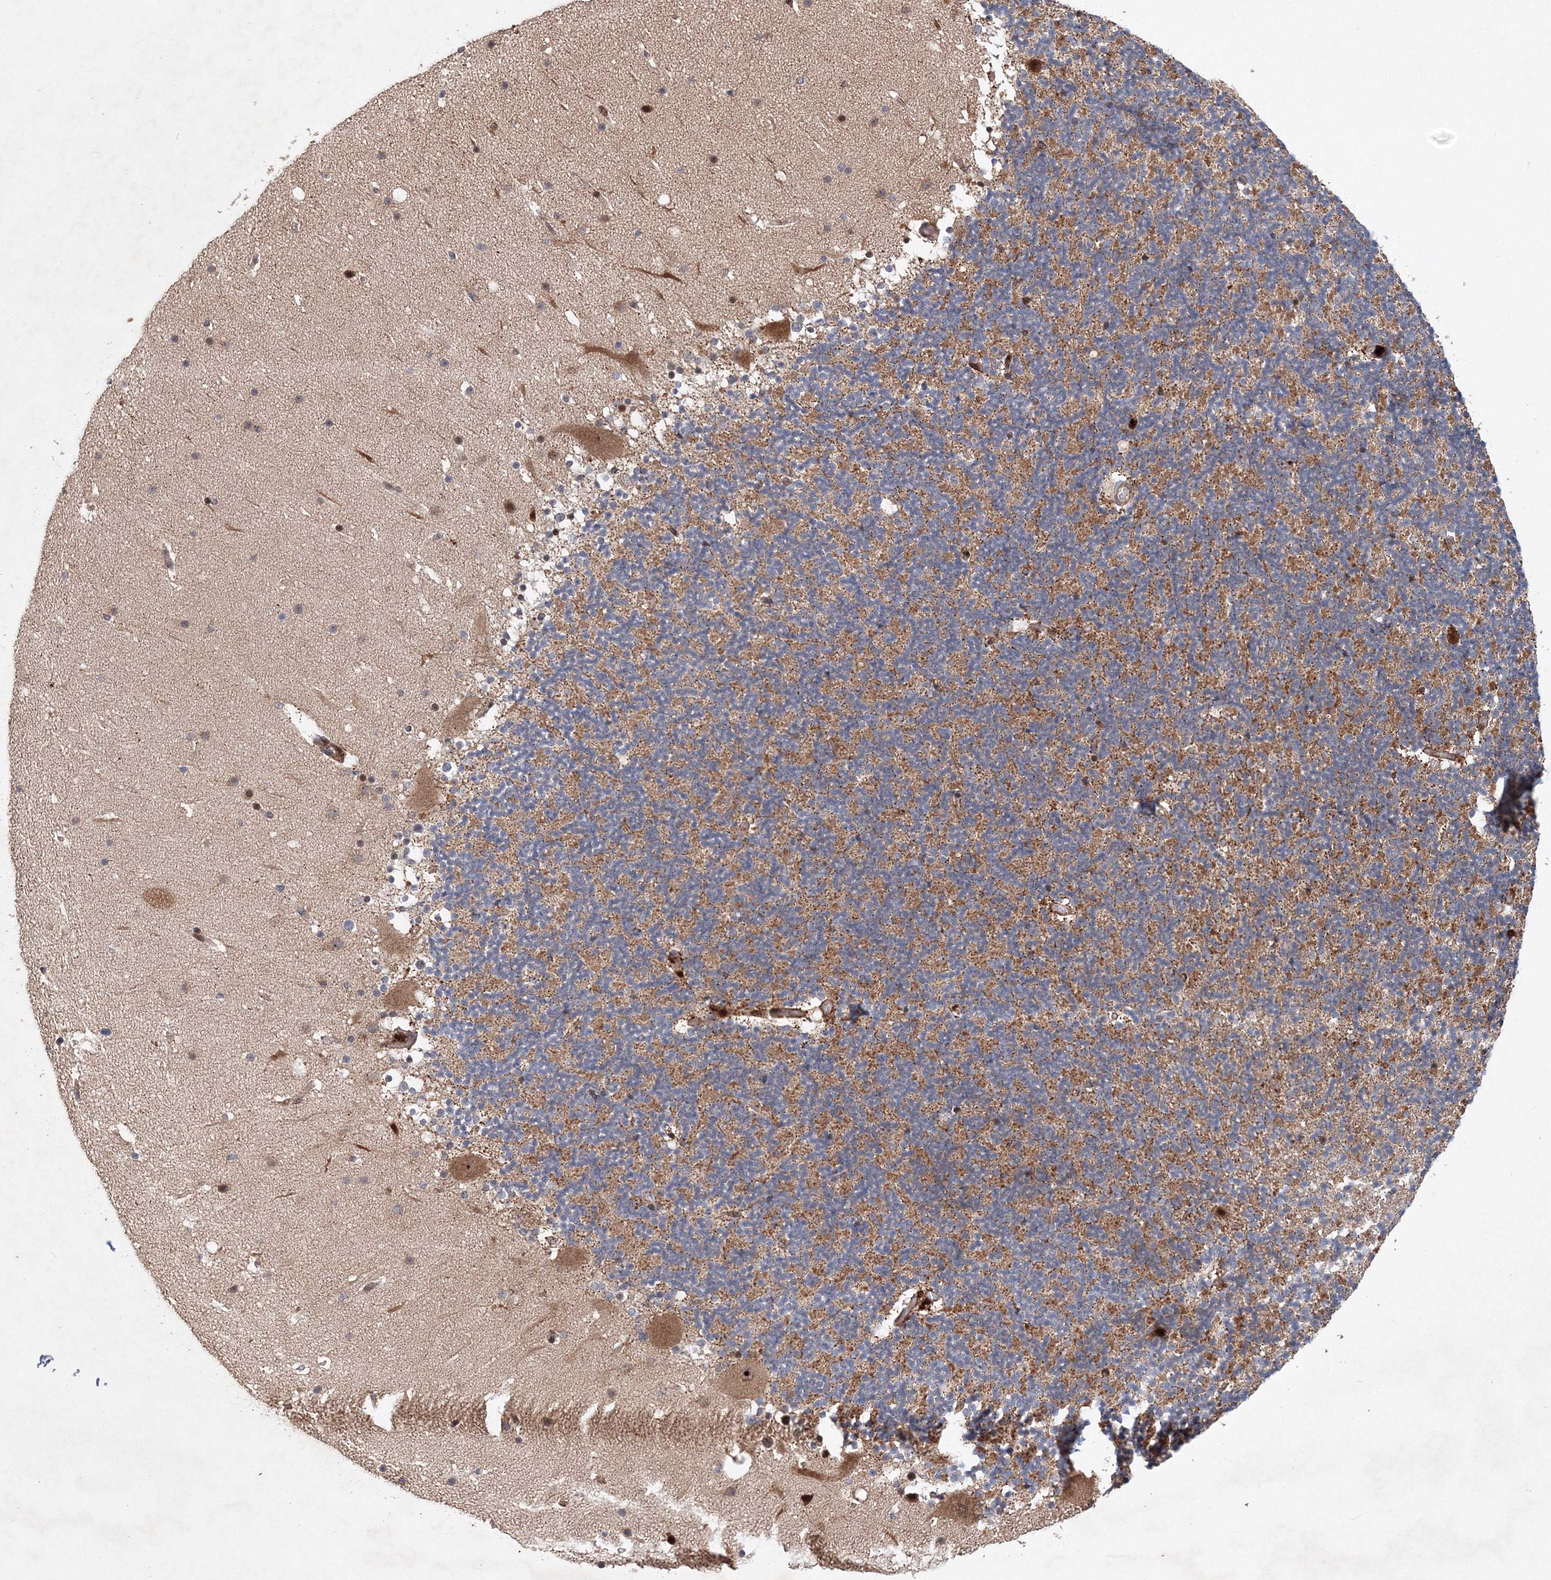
{"staining": {"intensity": "strong", "quantity": ">75%", "location": "cytoplasmic/membranous,nuclear"}, "tissue": "cerebellum", "cell_type": "Cells in granular layer", "image_type": "normal", "snomed": [{"axis": "morphology", "description": "Normal tissue, NOS"}, {"axis": "topography", "description": "Cerebellum"}], "caption": "Protein expression analysis of unremarkable cerebellum demonstrates strong cytoplasmic/membranous,nuclear expression in about >75% of cells in granular layer. (IHC, brightfield microscopy, high magnification).", "gene": "ANKAR", "patient": {"sex": "male", "age": 57}}